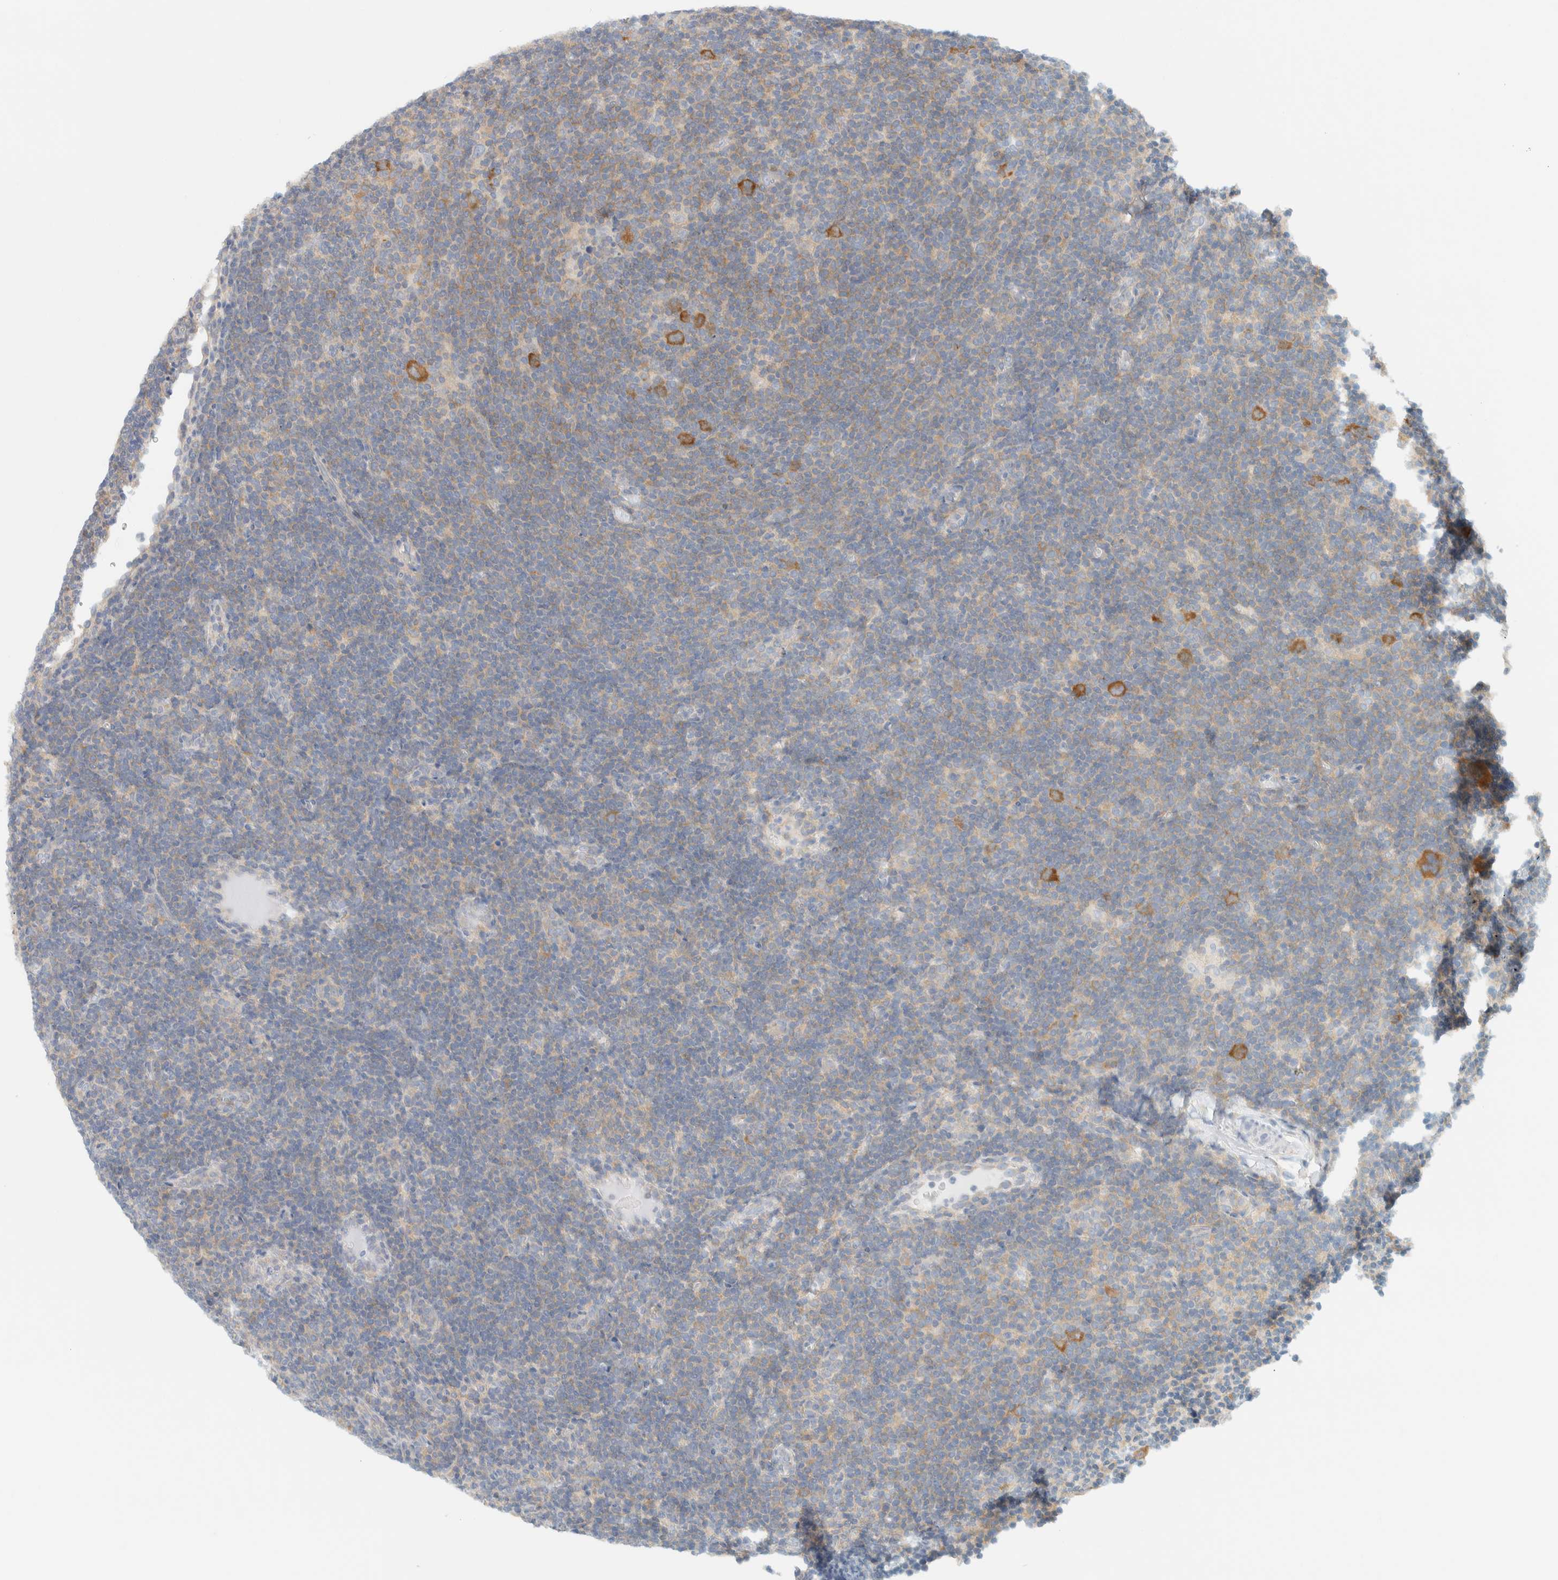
{"staining": {"intensity": "moderate", "quantity": ">75%", "location": "cytoplasmic/membranous"}, "tissue": "lymphoma", "cell_type": "Tumor cells", "image_type": "cancer", "snomed": [{"axis": "morphology", "description": "Hodgkin's disease, NOS"}, {"axis": "topography", "description": "Lymph node"}], "caption": "Human lymphoma stained with a brown dye shows moderate cytoplasmic/membranous positive expression in approximately >75% of tumor cells.", "gene": "PTGES3L-AARSD1", "patient": {"sex": "female", "age": 57}}